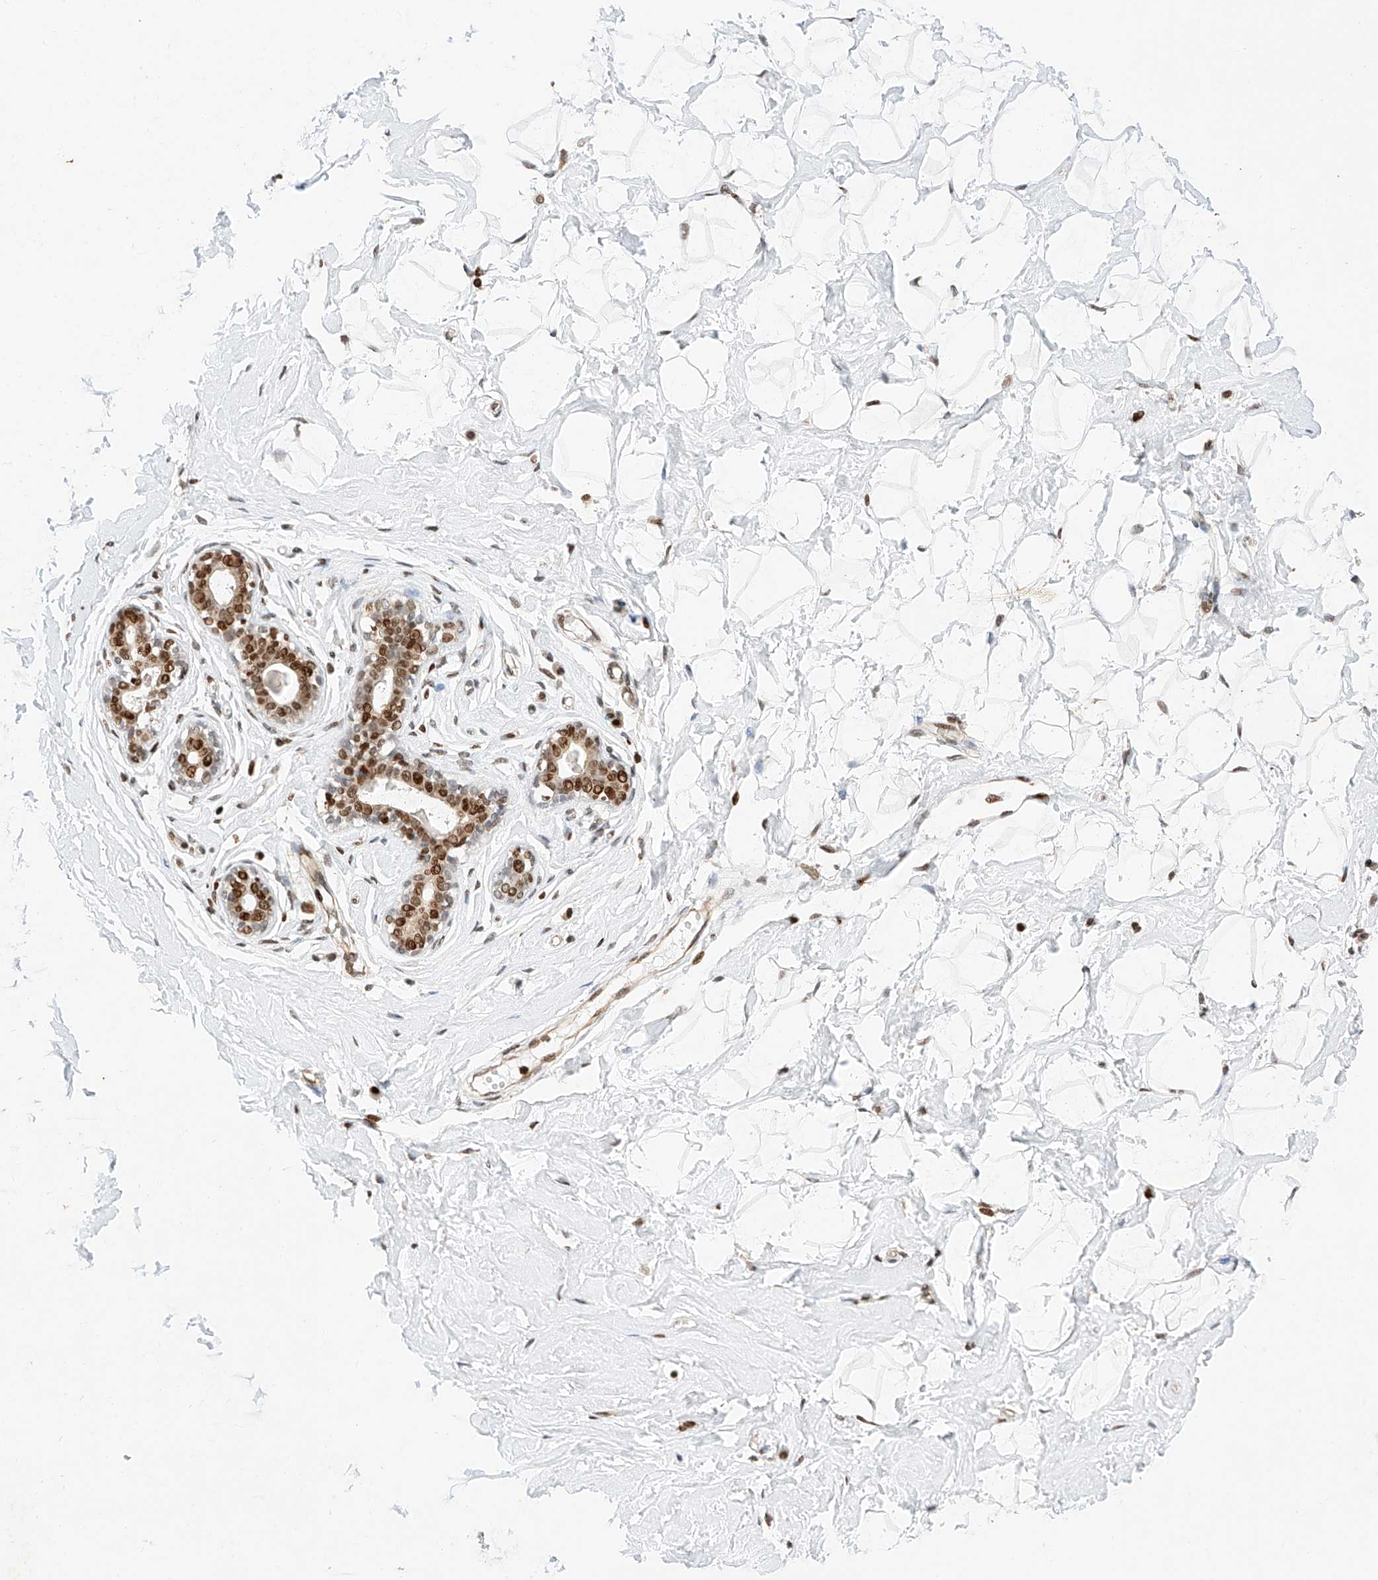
{"staining": {"intensity": "weak", "quantity": ">75%", "location": "nuclear"}, "tissue": "breast", "cell_type": "Adipocytes", "image_type": "normal", "snomed": [{"axis": "morphology", "description": "Normal tissue, NOS"}, {"axis": "morphology", "description": "Adenoma, NOS"}, {"axis": "topography", "description": "Breast"}], "caption": "Breast stained with DAB (3,3'-diaminobenzidine) immunohistochemistry demonstrates low levels of weak nuclear positivity in approximately >75% of adipocytes. Using DAB (brown) and hematoxylin (blue) stains, captured at high magnification using brightfield microscopy.", "gene": "HDAC9", "patient": {"sex": "female", "age": 23}}